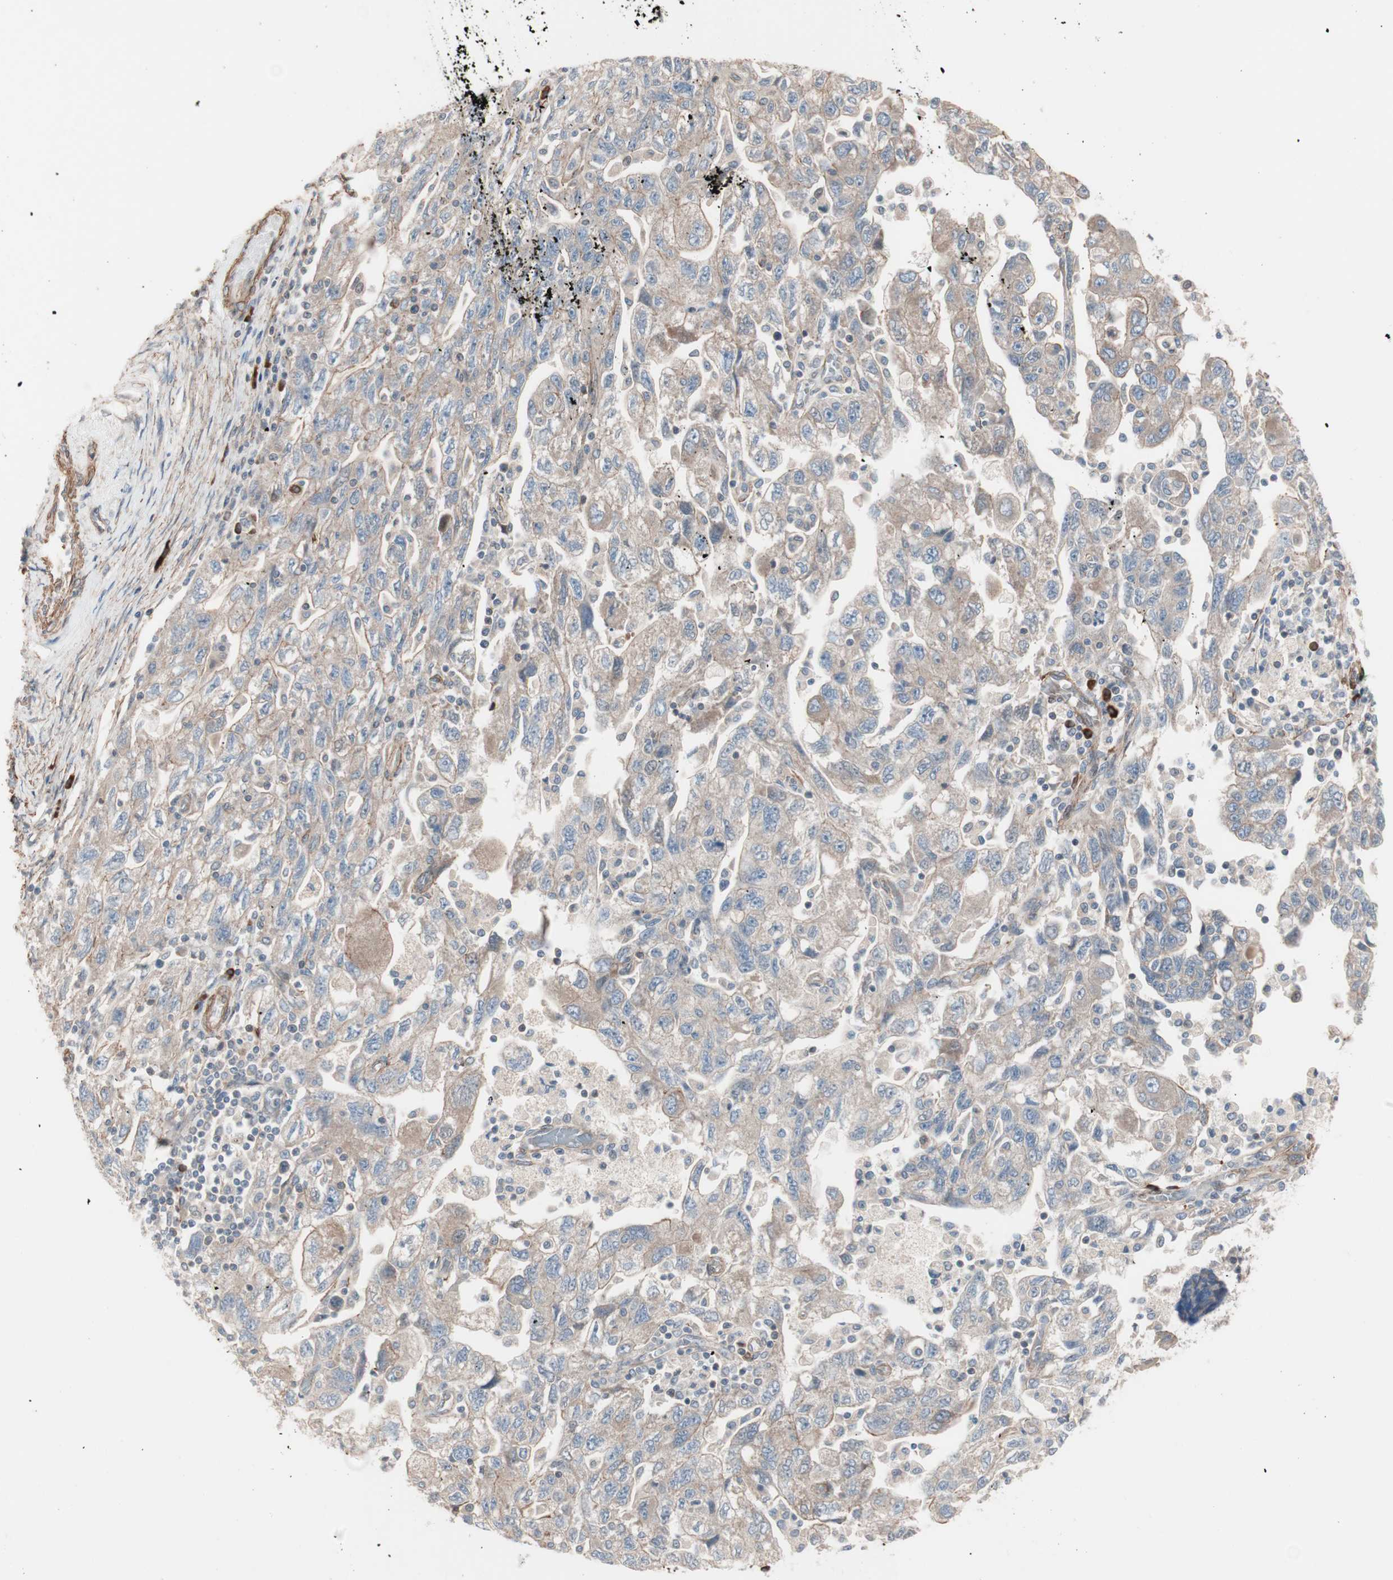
{"staining": {"intensity": "weak", "quantity": ">75%", "location": "cytoplasmic/membranous"}, "tissue": "ovarian cancer", "cell_type": "Tumor cells", "image_type": "cancer", "snomed": [{"axis": "morphology", "description": "Carcinoma, NOS"}, {"axis": "morphology", "description": "Cystadenocarcinoma, serous, NOS"}, {"axis": "topography", "description": "Ovary"}], "caption": "A brown stain highlights weak cytoplasmic/membranous expression of a protein in human ovarian cancer (serous cystadenocarcinoma) tumor cells. The staining is performed using DAB brown chromogen to label protein expression. The nuclei are counter-stained blue using hematoxylin.", "gene": "ALG5", "patient": {"sex": "female", "age": 69}}